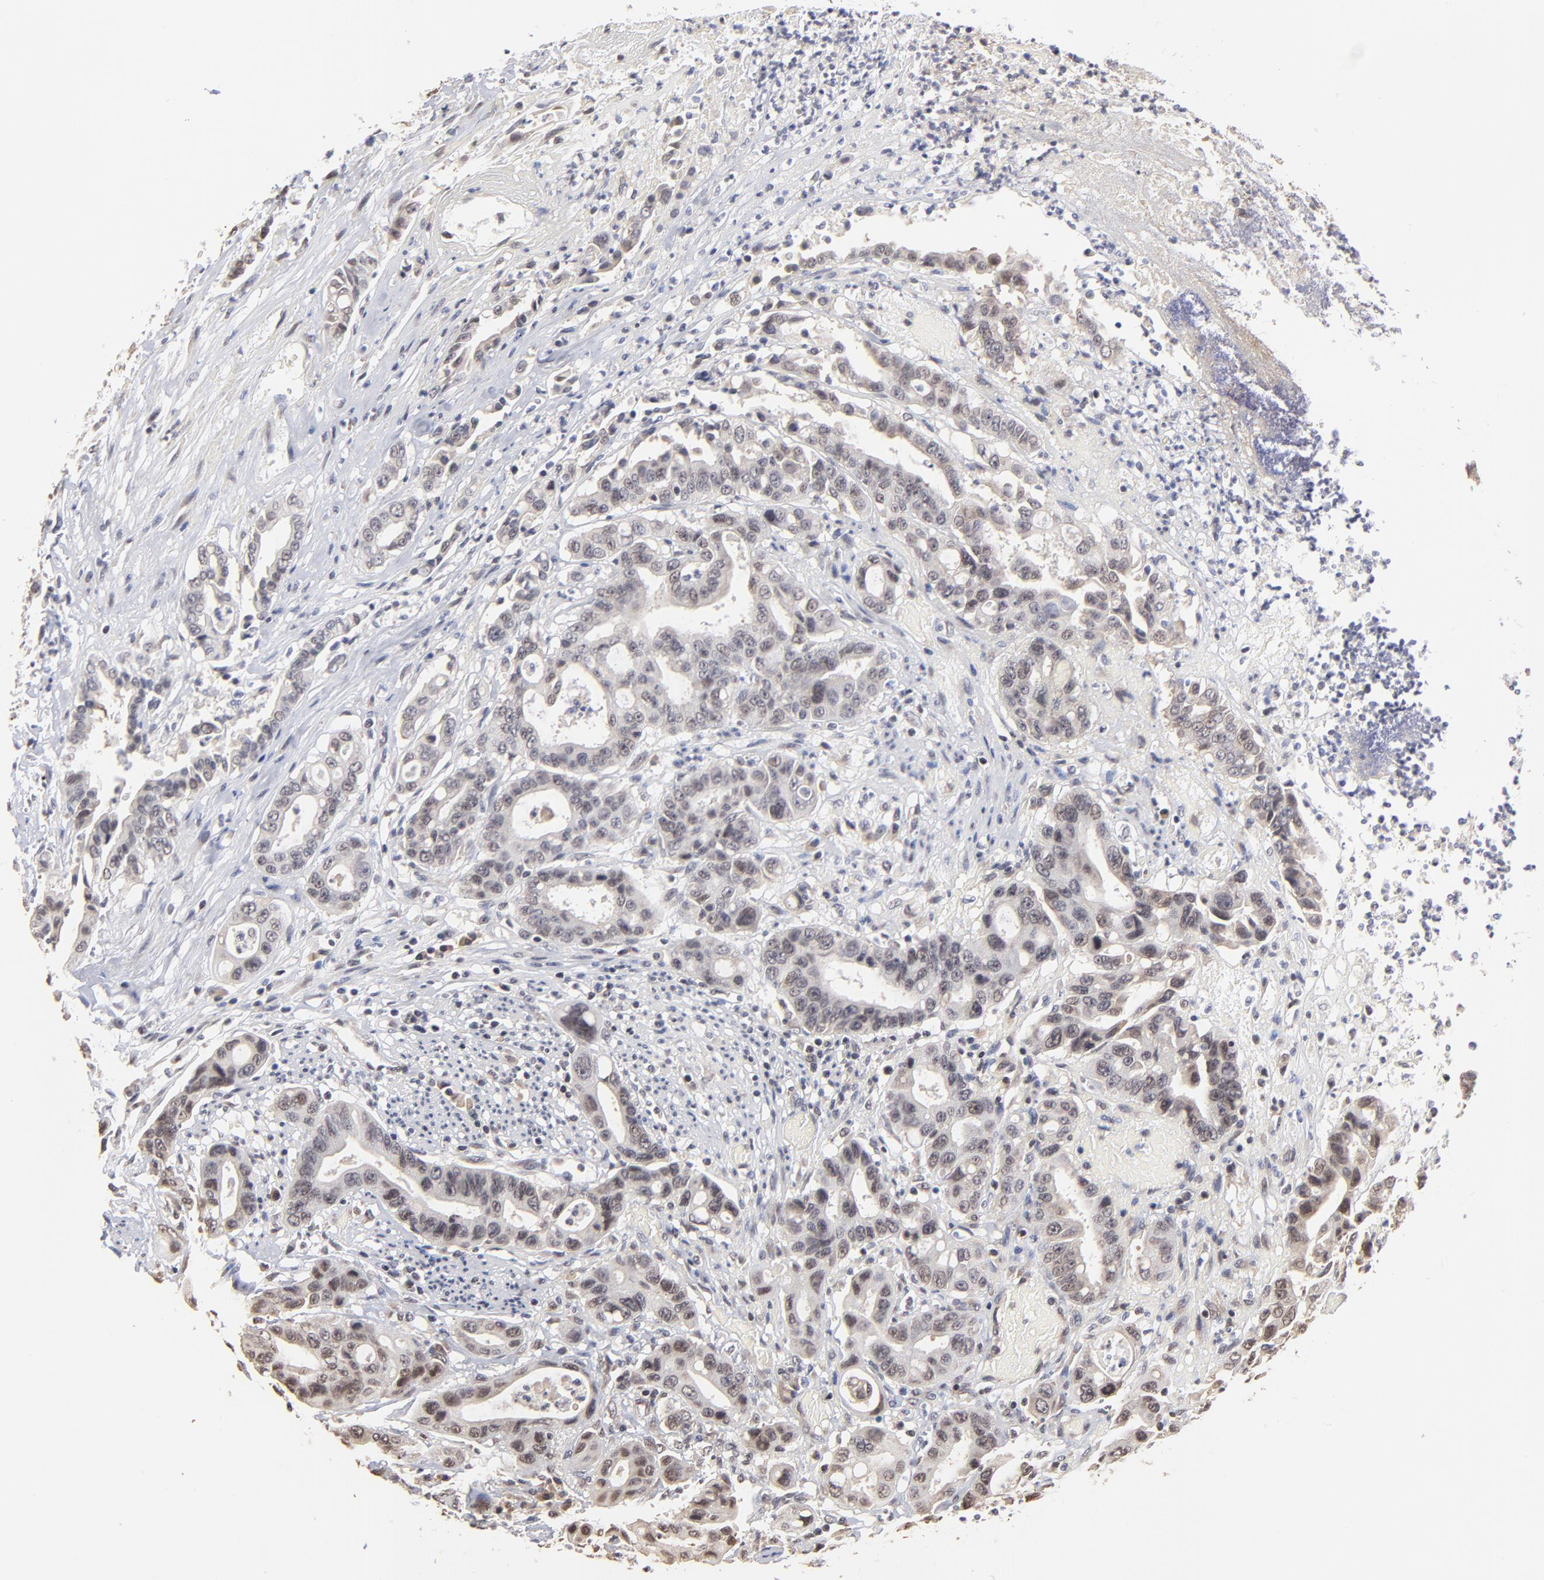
{"staining": {"intensity": "weak", "quantity": "<25%", "location": "nuclear"}, "tissue": "colorectal cancer", "cell_type": "Tumor cells", "image_type": "cancer", "snomed": [{"axis": "morphology", "description": "Adenocarcinoma, NOS"}, {"axis": "topography", "description": "Colon"}], "caption": "High magnification brightfield microscopy of colorectal adenocarcinoma stained with DAB (brown) and counterstained with hematoxylin (blue): tumor cells show no significant staining.", "gene": "BRPF1", "patient": {"sex": "female", "age": 70}}